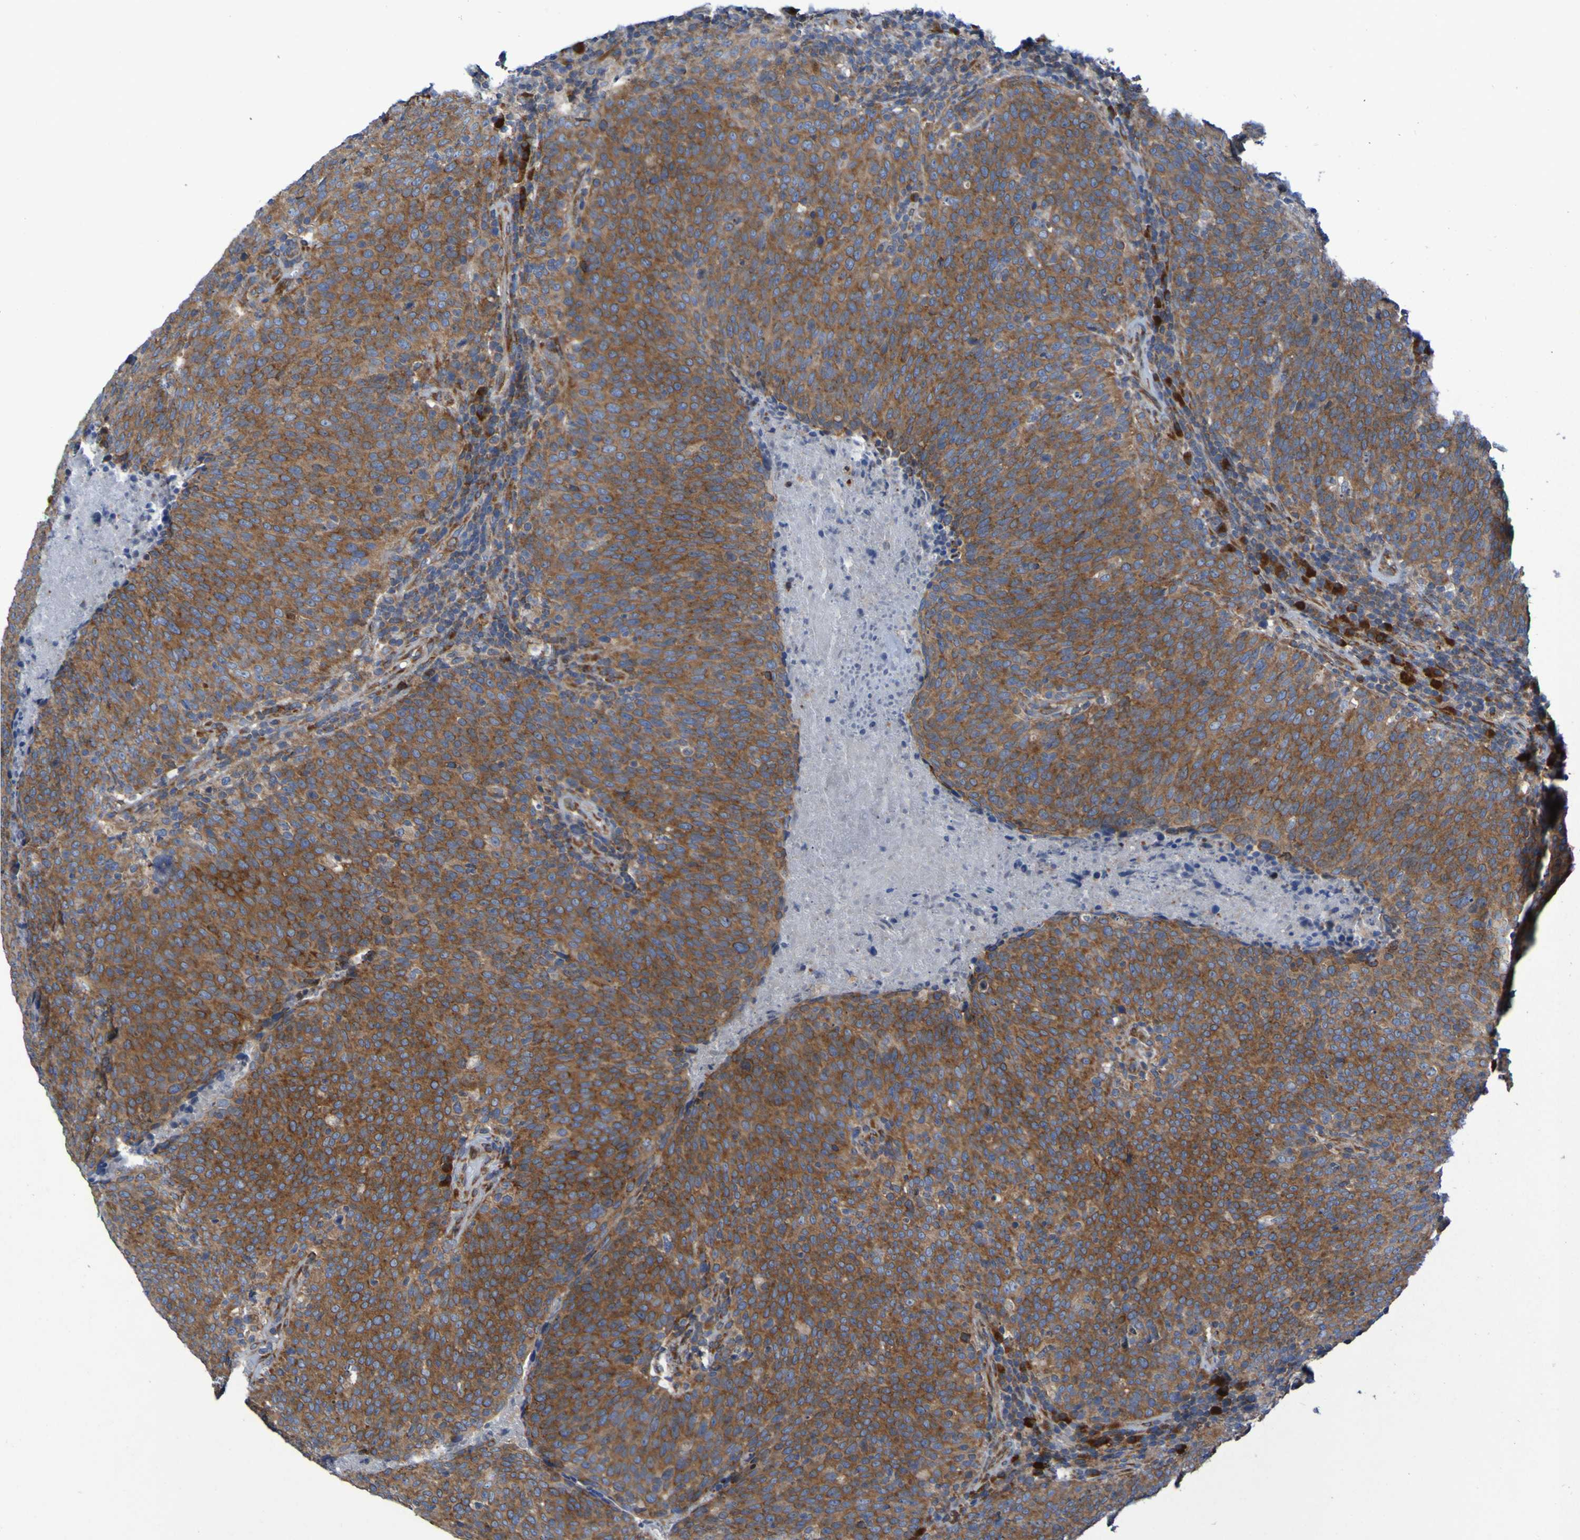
{"staining": {"intensity": "strong", "quantity": ">75%", "location": "cytoplasmic/membranous"}, "tissue": "head and neck cancer", "cell_type": "Tumor cells", "image_type": "cancer", "snomed": [{"axis": "morphology", "description": "Squamous cell carcinoma, NOS"}, {"axis": "morphology", "description": "Squamous cell carcinoma, metastatic, NOS"}, {"axis": "topography", "description": "Lymph node"}, {"axis": "topography", "description": "Head-Neck"}], "caption": "IHC (DAB (3,3'-diaminobenzidine)) staining of human head and neck cancer (metastatic squamous cell carcinoma) exhibits strong cytoplasmic/membranous protein expression in approximately >75% of tumor cells.", "gene": "FKBP3", "patient": {"sex": "male", "age": 62}}